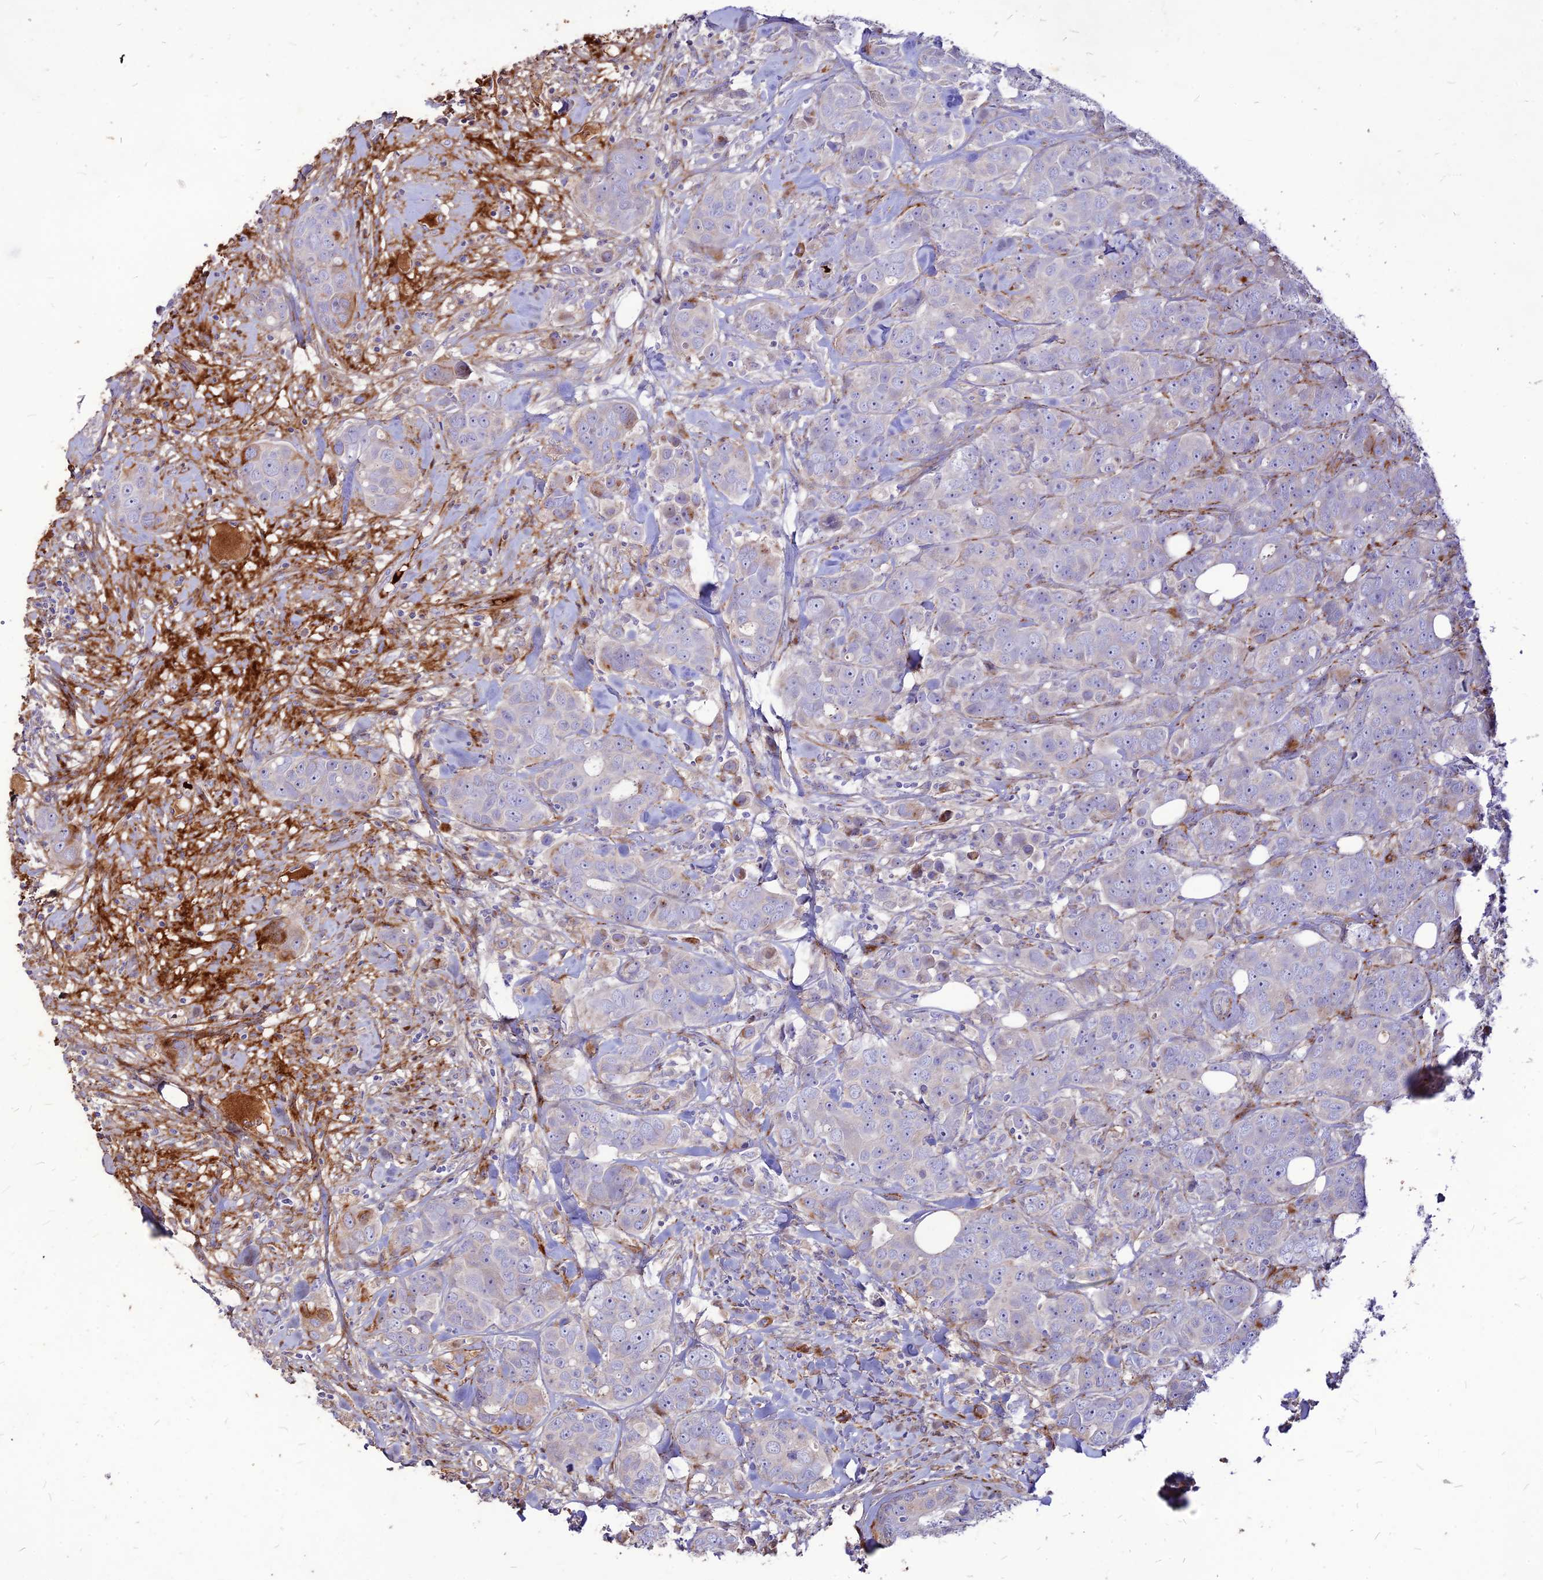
{"staining": {"intensity": "negative", "quantity": "none", "location": "none"}, "tissue": "breast cancer", "cell_type": "Tumor cells", "image_type": "cancer", "snomed": [{"axis": "morphology", "description": "Duct carcinoma"}, {"axis": "topography", "description": "Breast"}], "caption": "Tumor cells show no significant positivity in breast invasive ductal carcinoma.", "gene": "RIMOC1", "patient": {"sex": "female", "age": 43}}